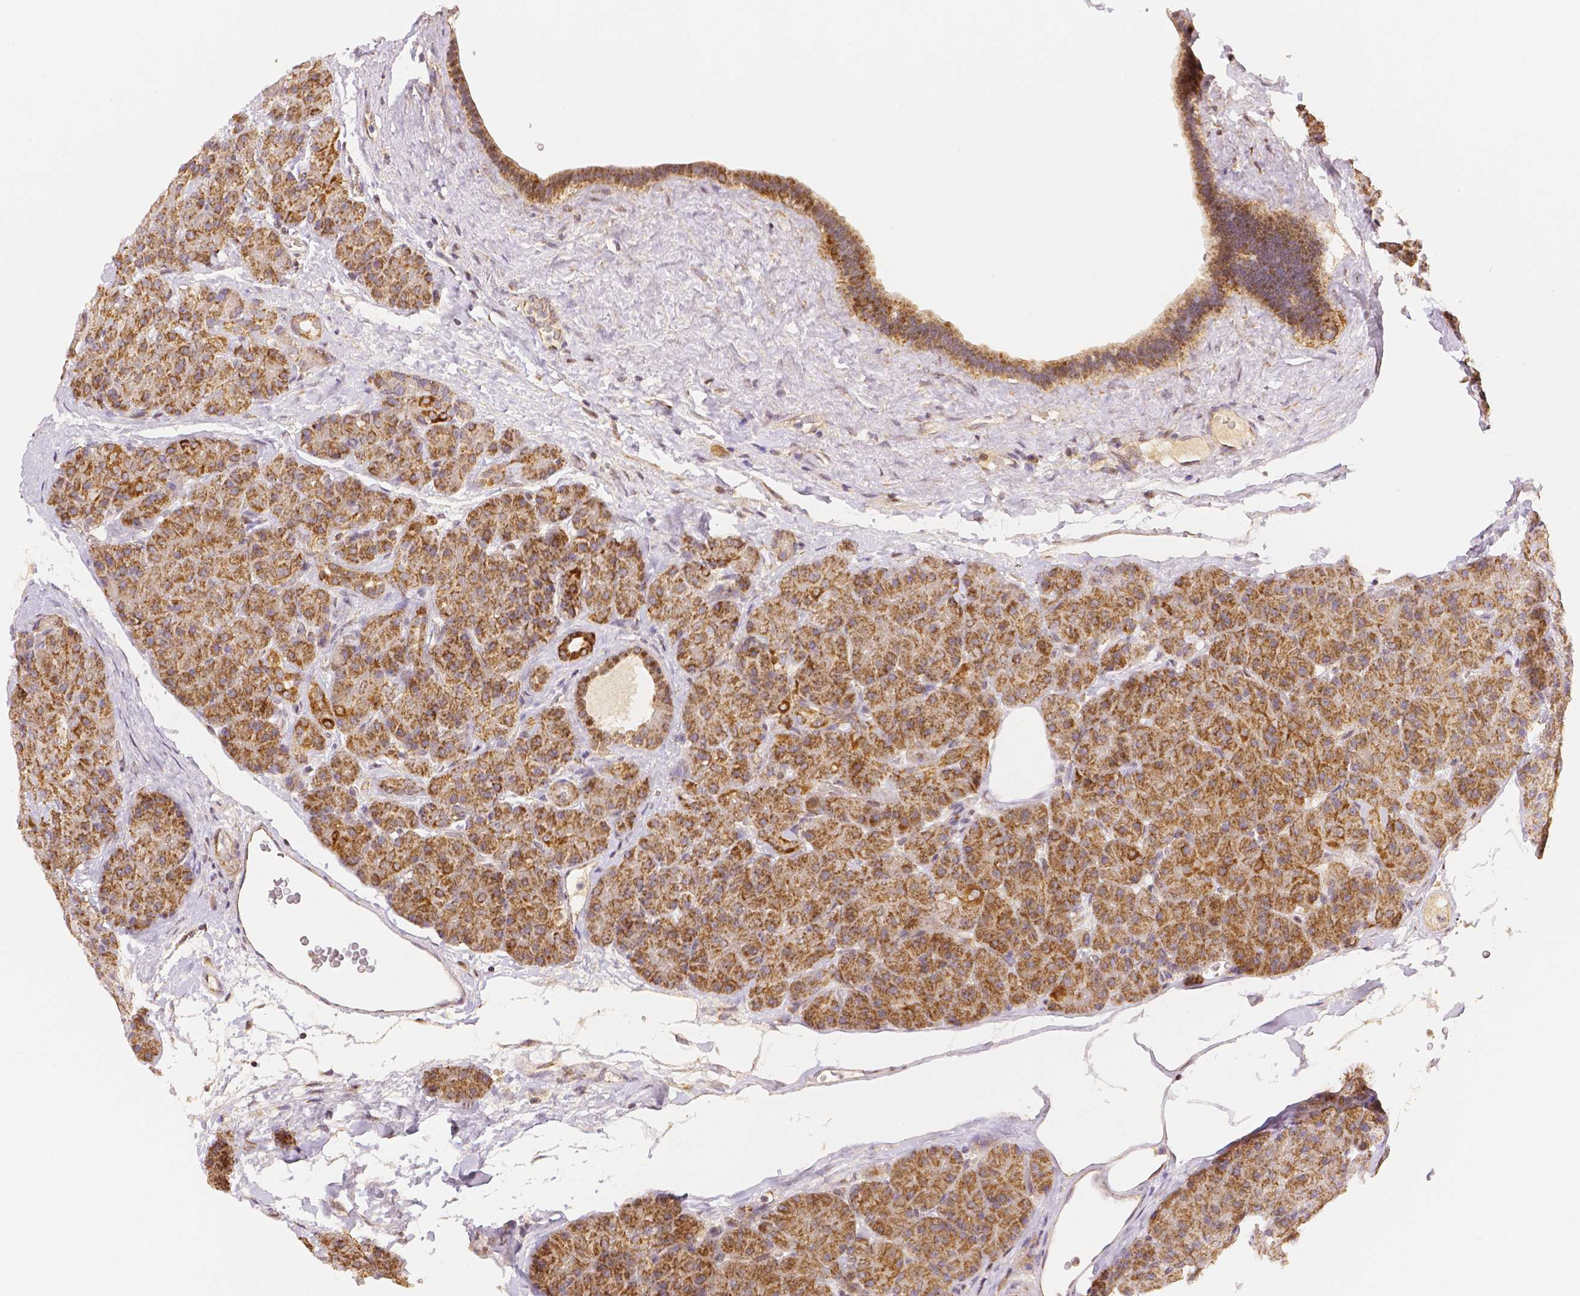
{"staining": {"intensity": "strong", "quantity": ">75%", "location": "cytoplasmic/membranous,nuclear"}, "tissue": "pancreas", "cell_type": "Exocrine glandular cells", "image_type": "normal", "snomed": [{"axis": "morphology", "description": "Normal tissue, NOS"}, {"axis": "topography", "description": "Pancreas"}], "caption": "This photomicrograph shows immunohistochemistry (IHC) staining of unremarkable pancreas, with high strong cytoplasmic/membranous,nuclear expression in about >75% of exocrine glandular cells.", "gene": "RHOT1", "patient": {"sex": "male", "age": 57}}